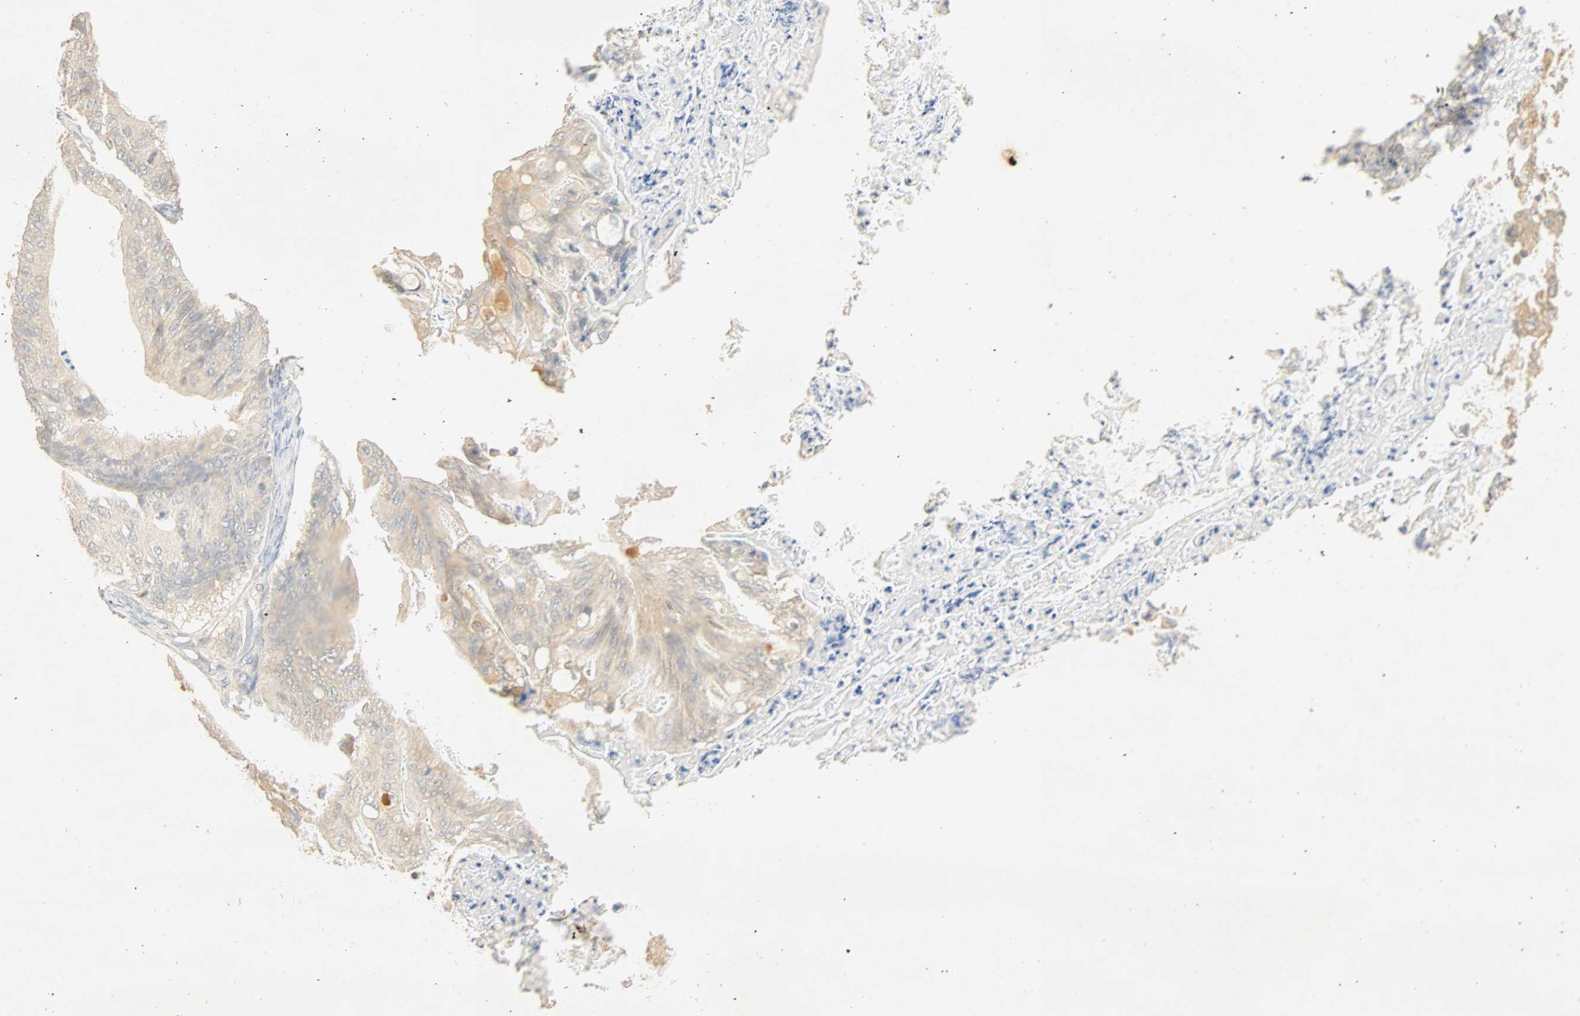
{"staining": {"intensity": "moderate", "quantity": "25%-75%", "location": "cytoplasmic/membranous"}, "tissue": "ovarian cancer", "cell_type": "Tumor cells", "image_type": "cancer", "snomed": [{"axis": "morphology", "description": "Cystadenocarcinoma, mucinous, NOS"}, {"axis": "topography", "description": "Ovary"}], "caption": "DAB immunohistochemical staining of human mucinous cystadenocarcinoma (ovarian) exhibits moderate cytoplasmic/membranous protein staining in approximately 25%-75% of tumor cells.", "gene": "SELENBP1", "patient": {"sex": "female", "age": 37}}